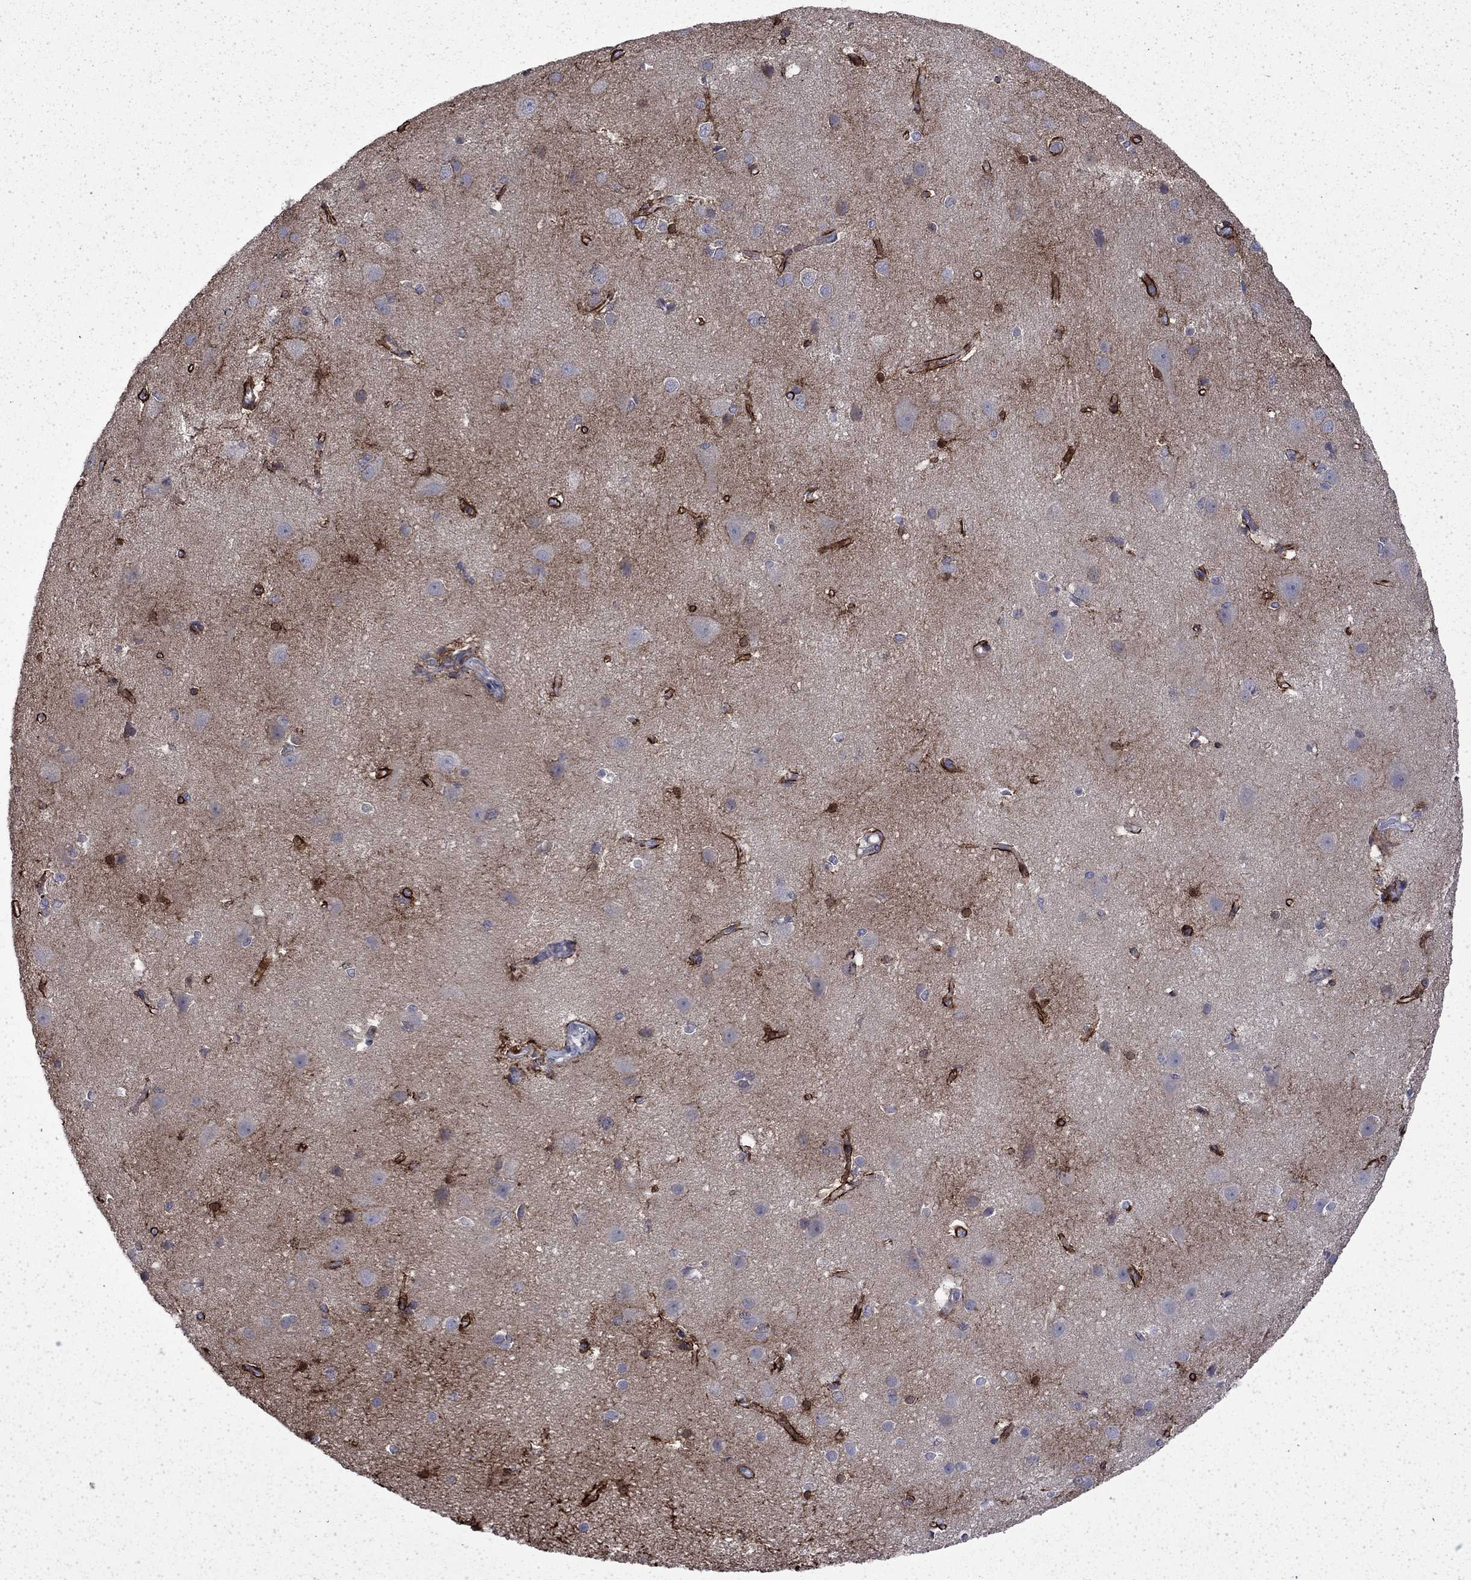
{"staining": {"intensity": "strong", "quantity": "25%-75%", "location": "cytoplasmic/membranous"}, "tissue": "cerebral cortex", "cell_type": "Endothelial cells", "image_type": "normal", "snomed": [{"axis": "morphology", "description": "Normal tissue, NOS"}, {"axis": "topography", "description": "Cerebral cortex"}], "caption": "A micrograph of cerebral cortex stained for a protein demonstrates strong cytoplasmic/membranous brown staining in endothelial cells. The staining is performed using DAB brown chromogen to label protein expression. The nuclei are counter-stained blue using hematoxylin.", "gene": "DTNA", "patient": {"sex": "male", "age": 37}}